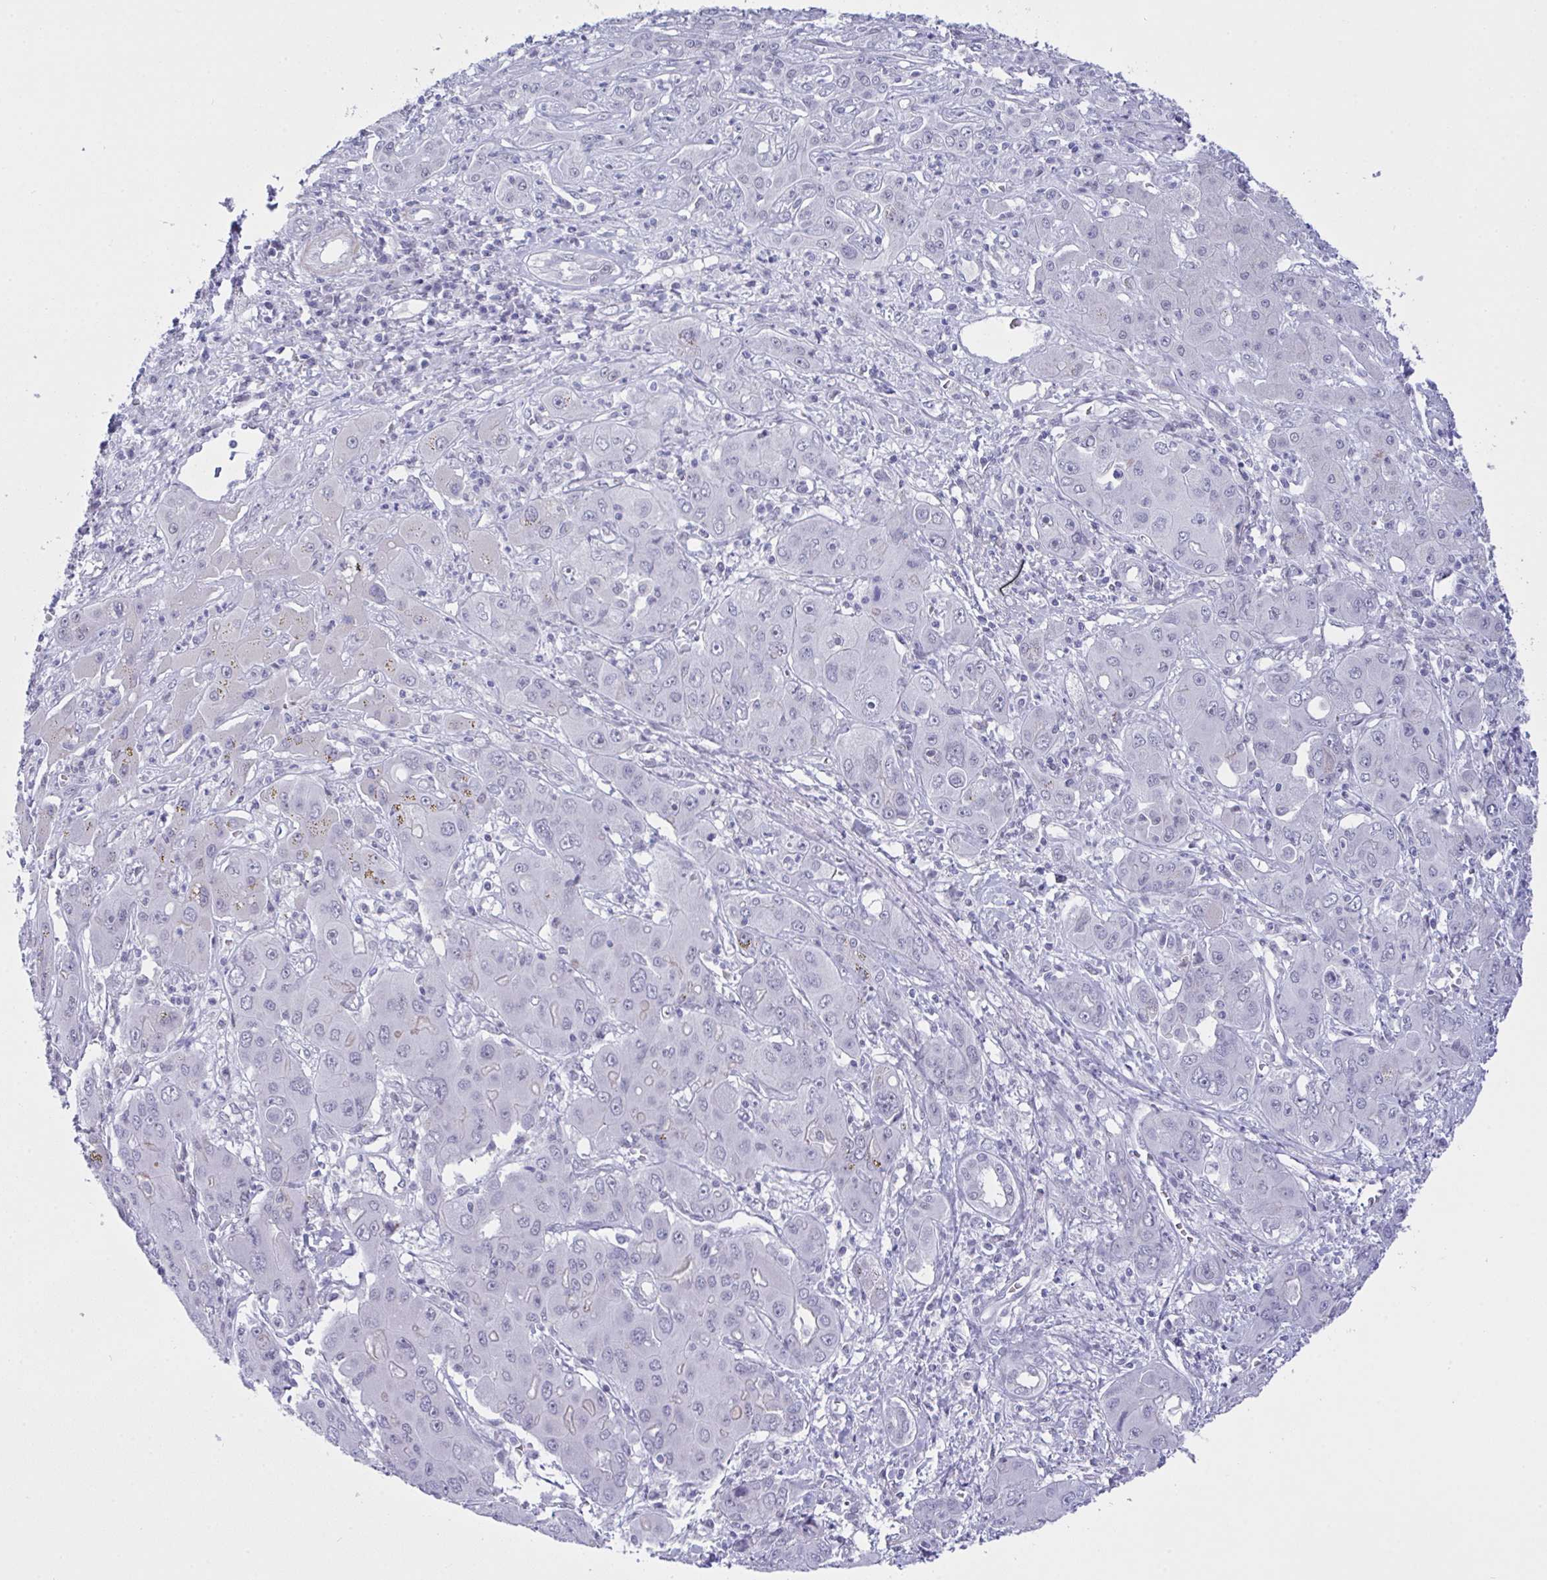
{"staining": {"intensity": "negative", "quantity": "none", "location": "none"}, "tissue": "liver cancer", "cell_type": "Tumor cells", "image_type": "cancer", "snomed": [{"axis": "morphology", "description": "Cholangiocarcinoma"}, {"axis": "topography", "description": "Liver"}], "caption": "This histopathology image is of cholangiocarcinoma (liver) stained with immunohistochemistry (IHC) to label a protein in brown with the nuclei are counter-stained blue. There is no positivity in tumor cells.", "gene": "FBXL22", "patient": {"sex": "male", "age": 67}}